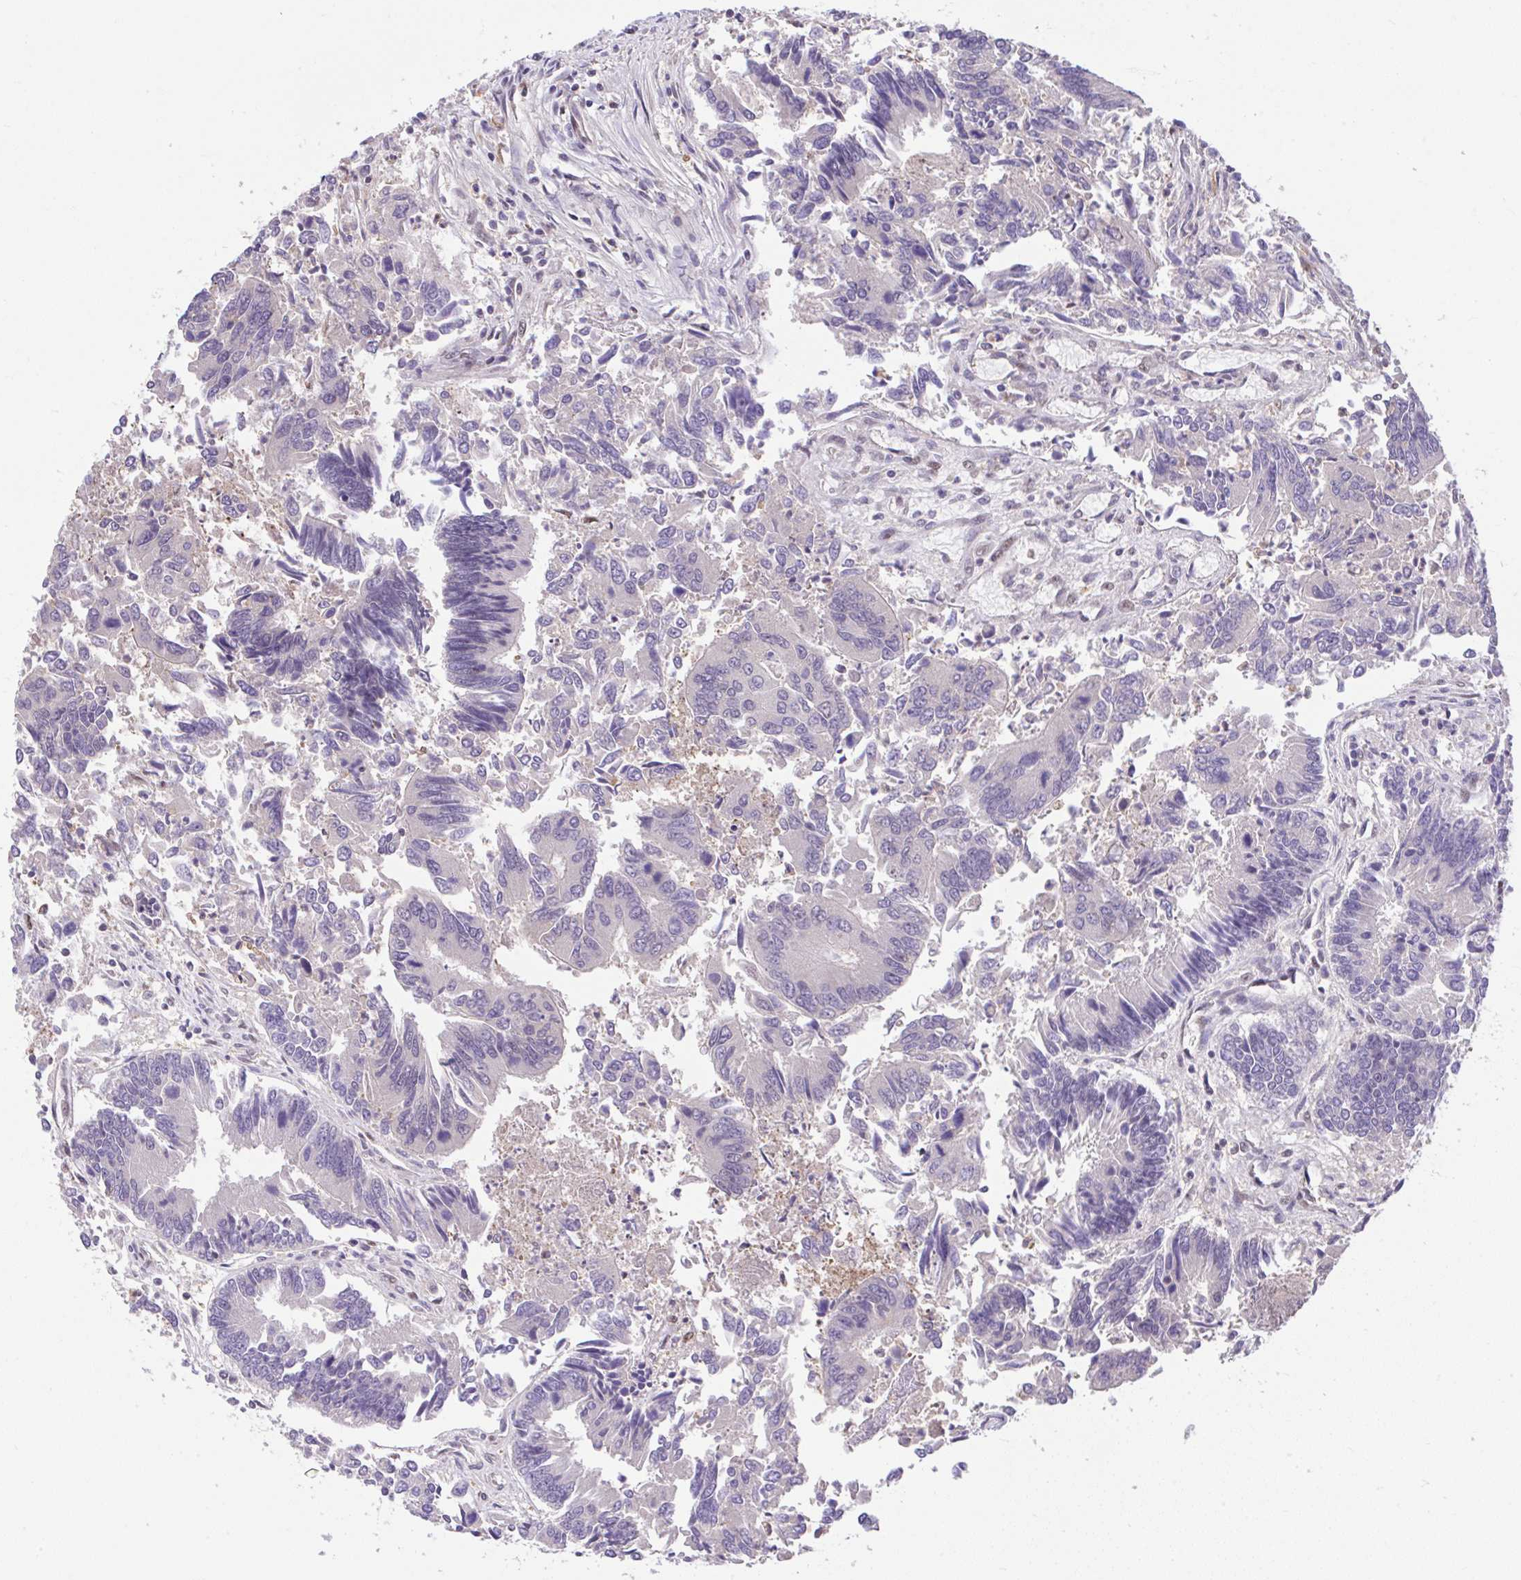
{"staining": {"intensity": "negative", "quantity": "none", "location": "none"}, "tissue": "colorectal cancer", "cell_type": "Tumor cells", "image_type": "cancer", "snomed": [{"axis": "morphology", "description": "Adenocarcinoma, NOS"}, {"axis": "topography", "description": "Colon"}], "caption": "This micrograph is of colorectal cancer (adenocarcinoma) stained with IHC to label a protein in brown with the nuclei are counter-stained blue. There is no staining in tumor cells. The staining was performed using DAB (3,3'-diaminobenzidine) to visualize the protein expression in brown, while the nuclei were stained in blue with hematoxylin (Magnification: 20x).", "gene": "GLIS3", "patient": {"sex": "female", "age": 67}}